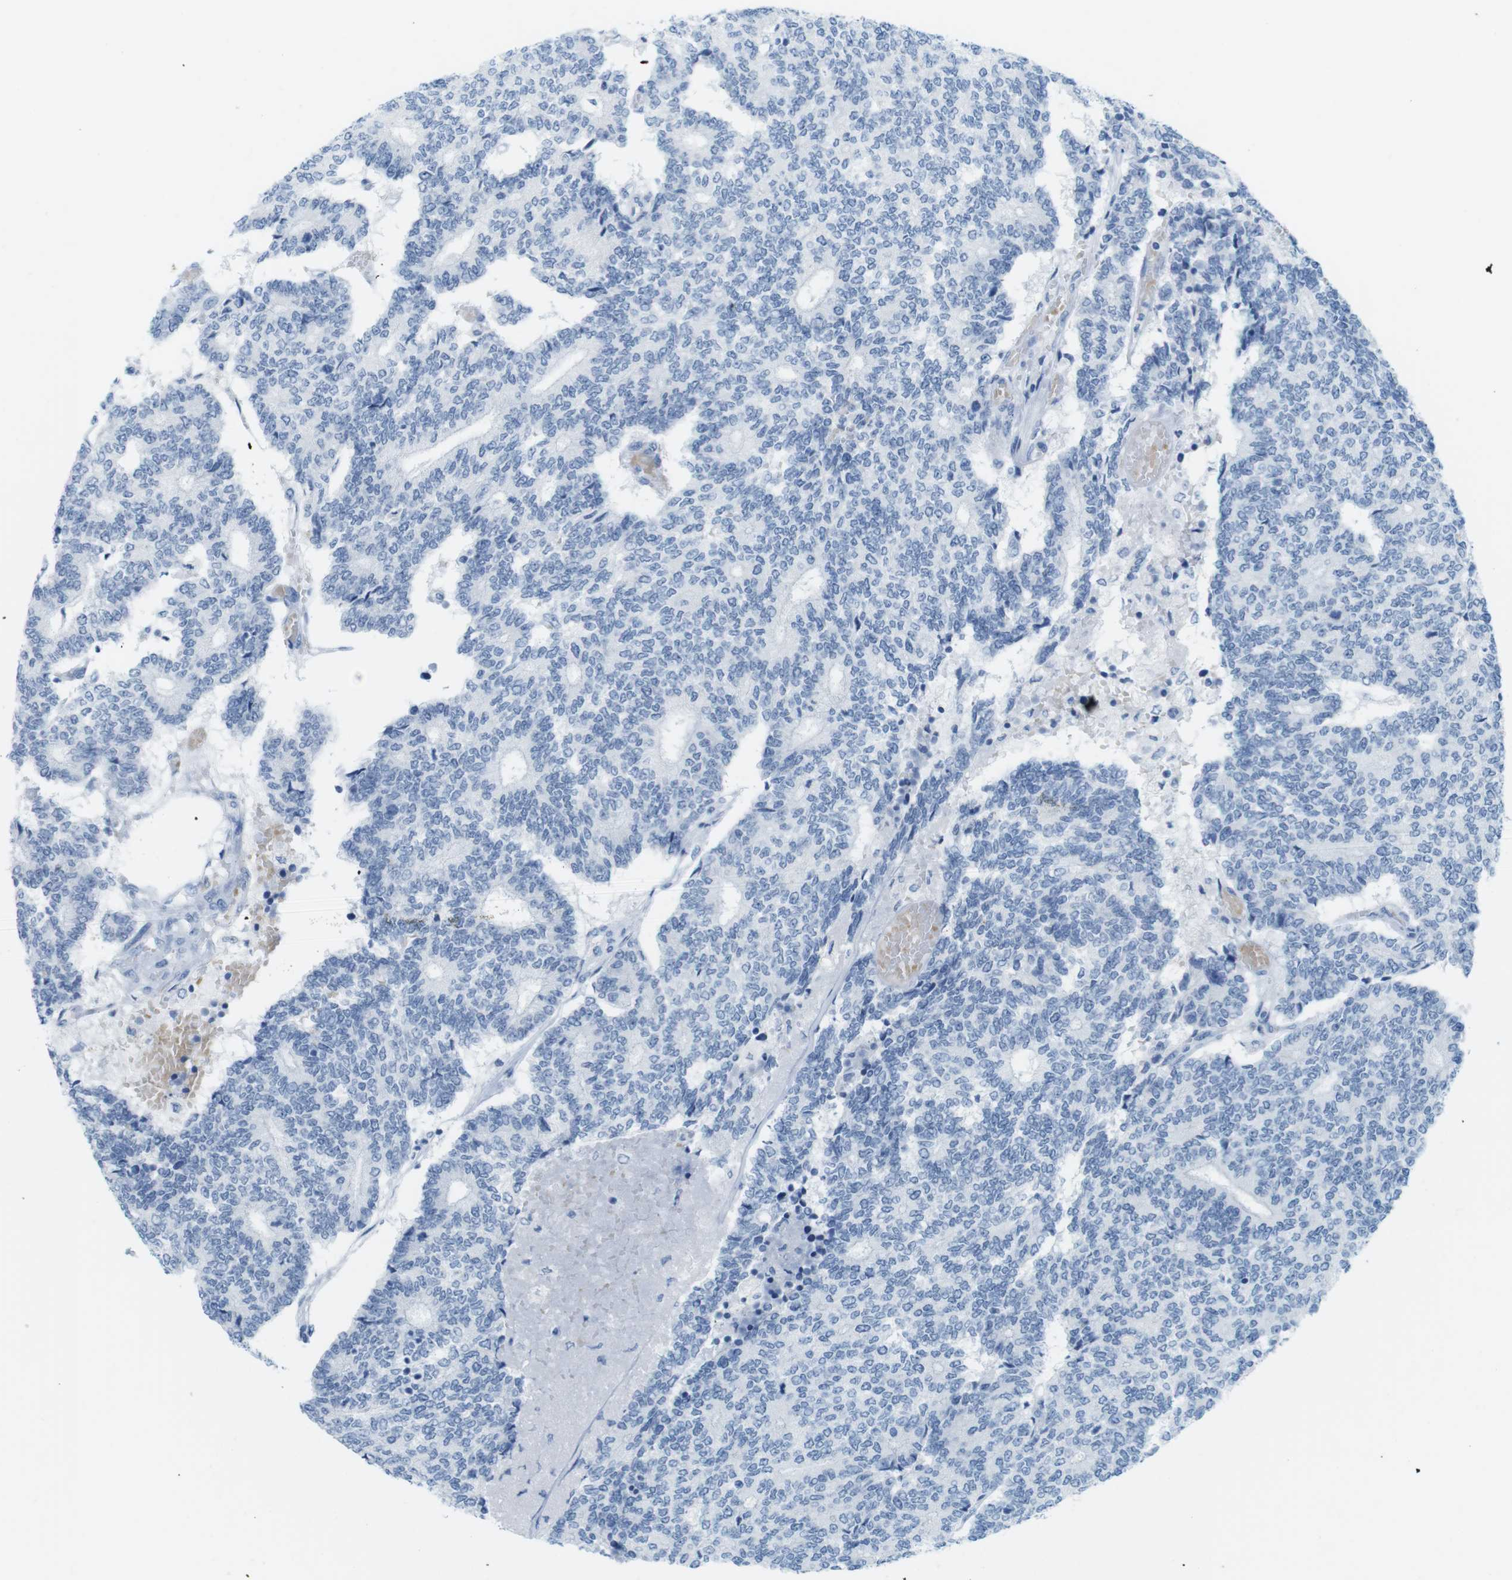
{"staining": {"intensity": "negative", "quantity": "none", "location": "none"}, "tissue": "prostate cancer", "cell_type": "Tumor cells", "image_type": "cancer", "snomed": [{"axis": "morphology", "description": "Normal tissue, NOS"}, {"axis": "morphology", "description": "Adenocarcinoma, High grade"}, {"axis": "topography", "description": "Prostate"}, {"axis": "topography", "description": "Seminal veicle"}], "caption": "Tumor cells are negative for protein expression in human prostate high-grade adenocarcinoma. Nuclei are stained in blue.", "gene": "TNNT2", "patient": {"sex": "male", "age": 55}}